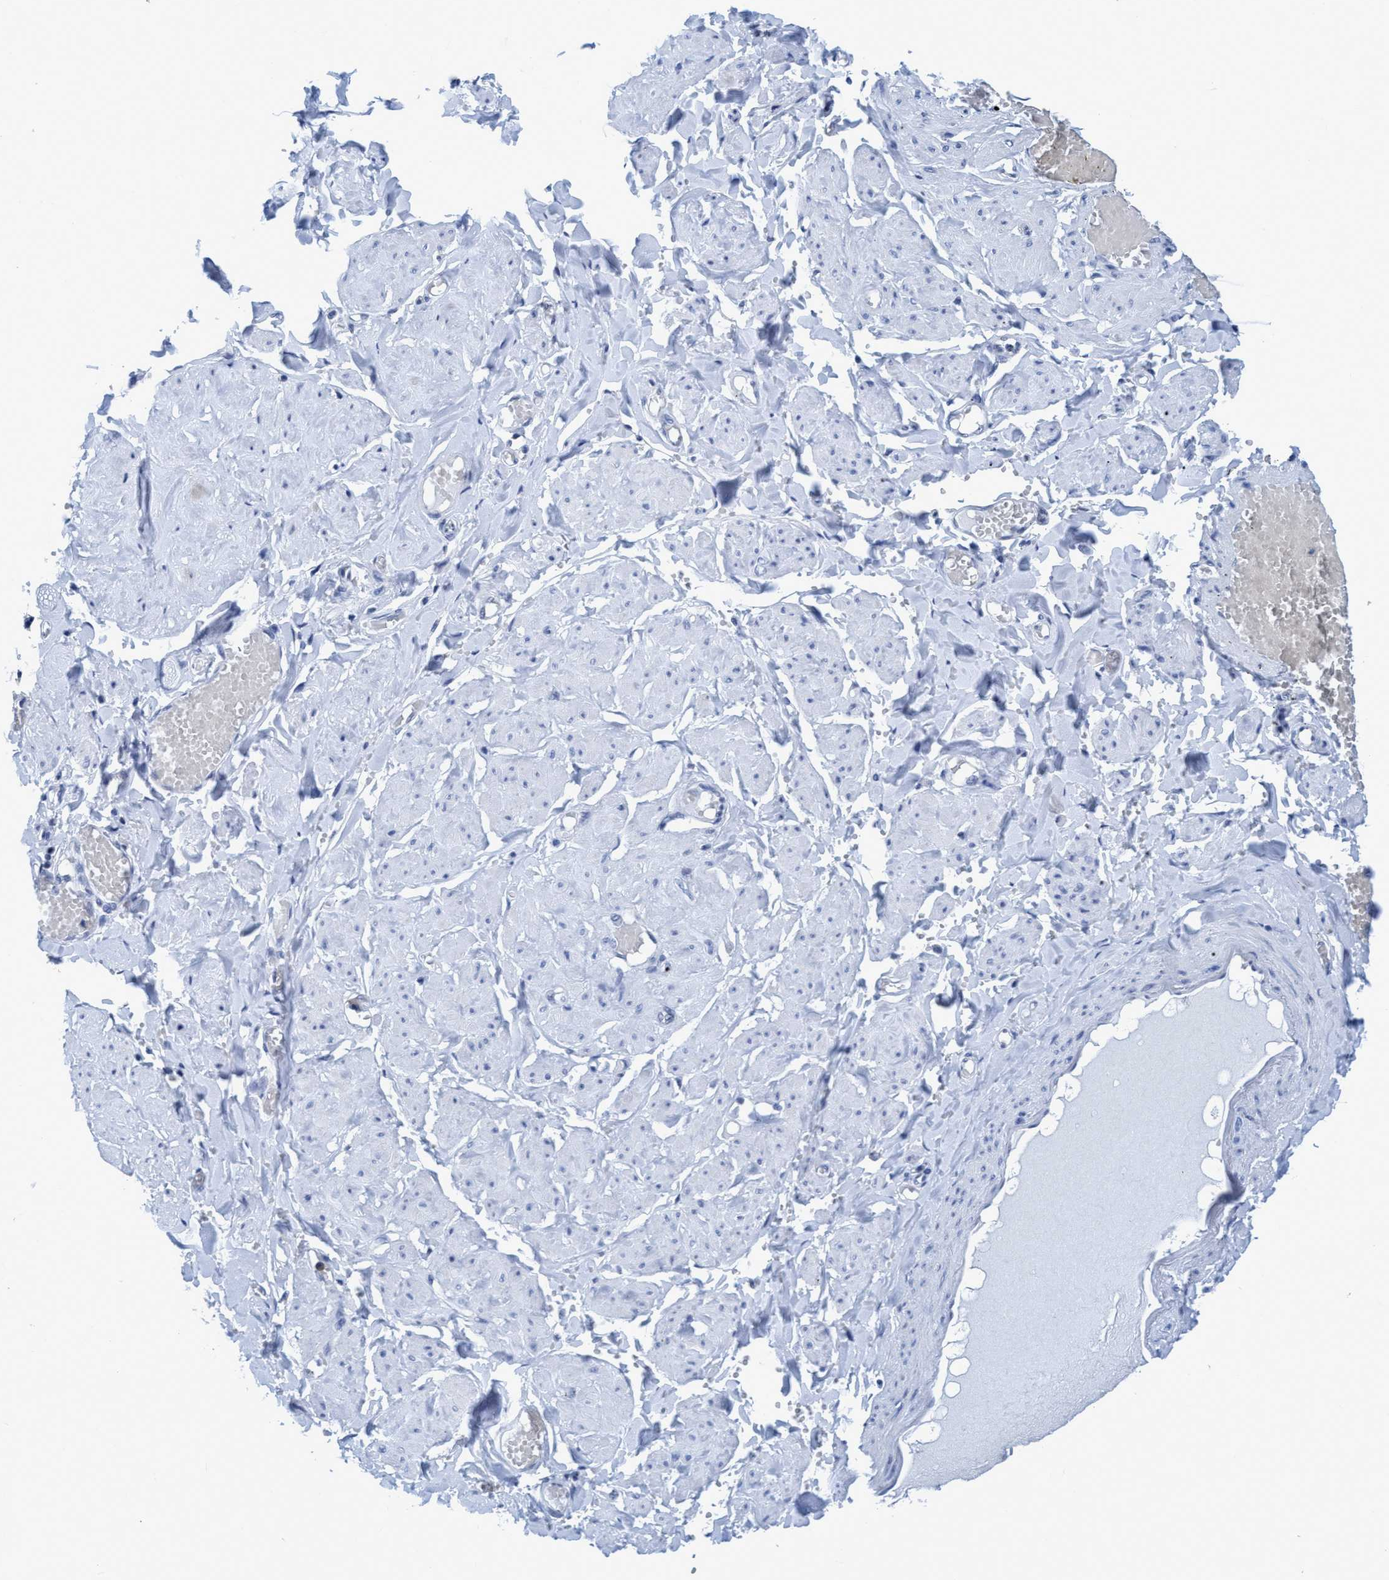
{"staining": {"intensity": "negative", "quantity": "none", "location": "none"}, "tissue": "adipose tissue", "cell_type": "Adipocytes", "image_type": "normal", "snomed": [{"axis": "morphology", "description": "Normal tissue, NOS"}, {"axis": "topography", "description": "Vascular tissue"}, {"axis": "topography", "description": "Fallopian tube"}, {"axis": "topography", "description": "Ovary"}], "caption": "Micrograph shows no significant protein staining in adipocytes of unremarkable adipose tissue.", "gene": "DNAI1", "patient": {"sex": "female", "age": 67}}